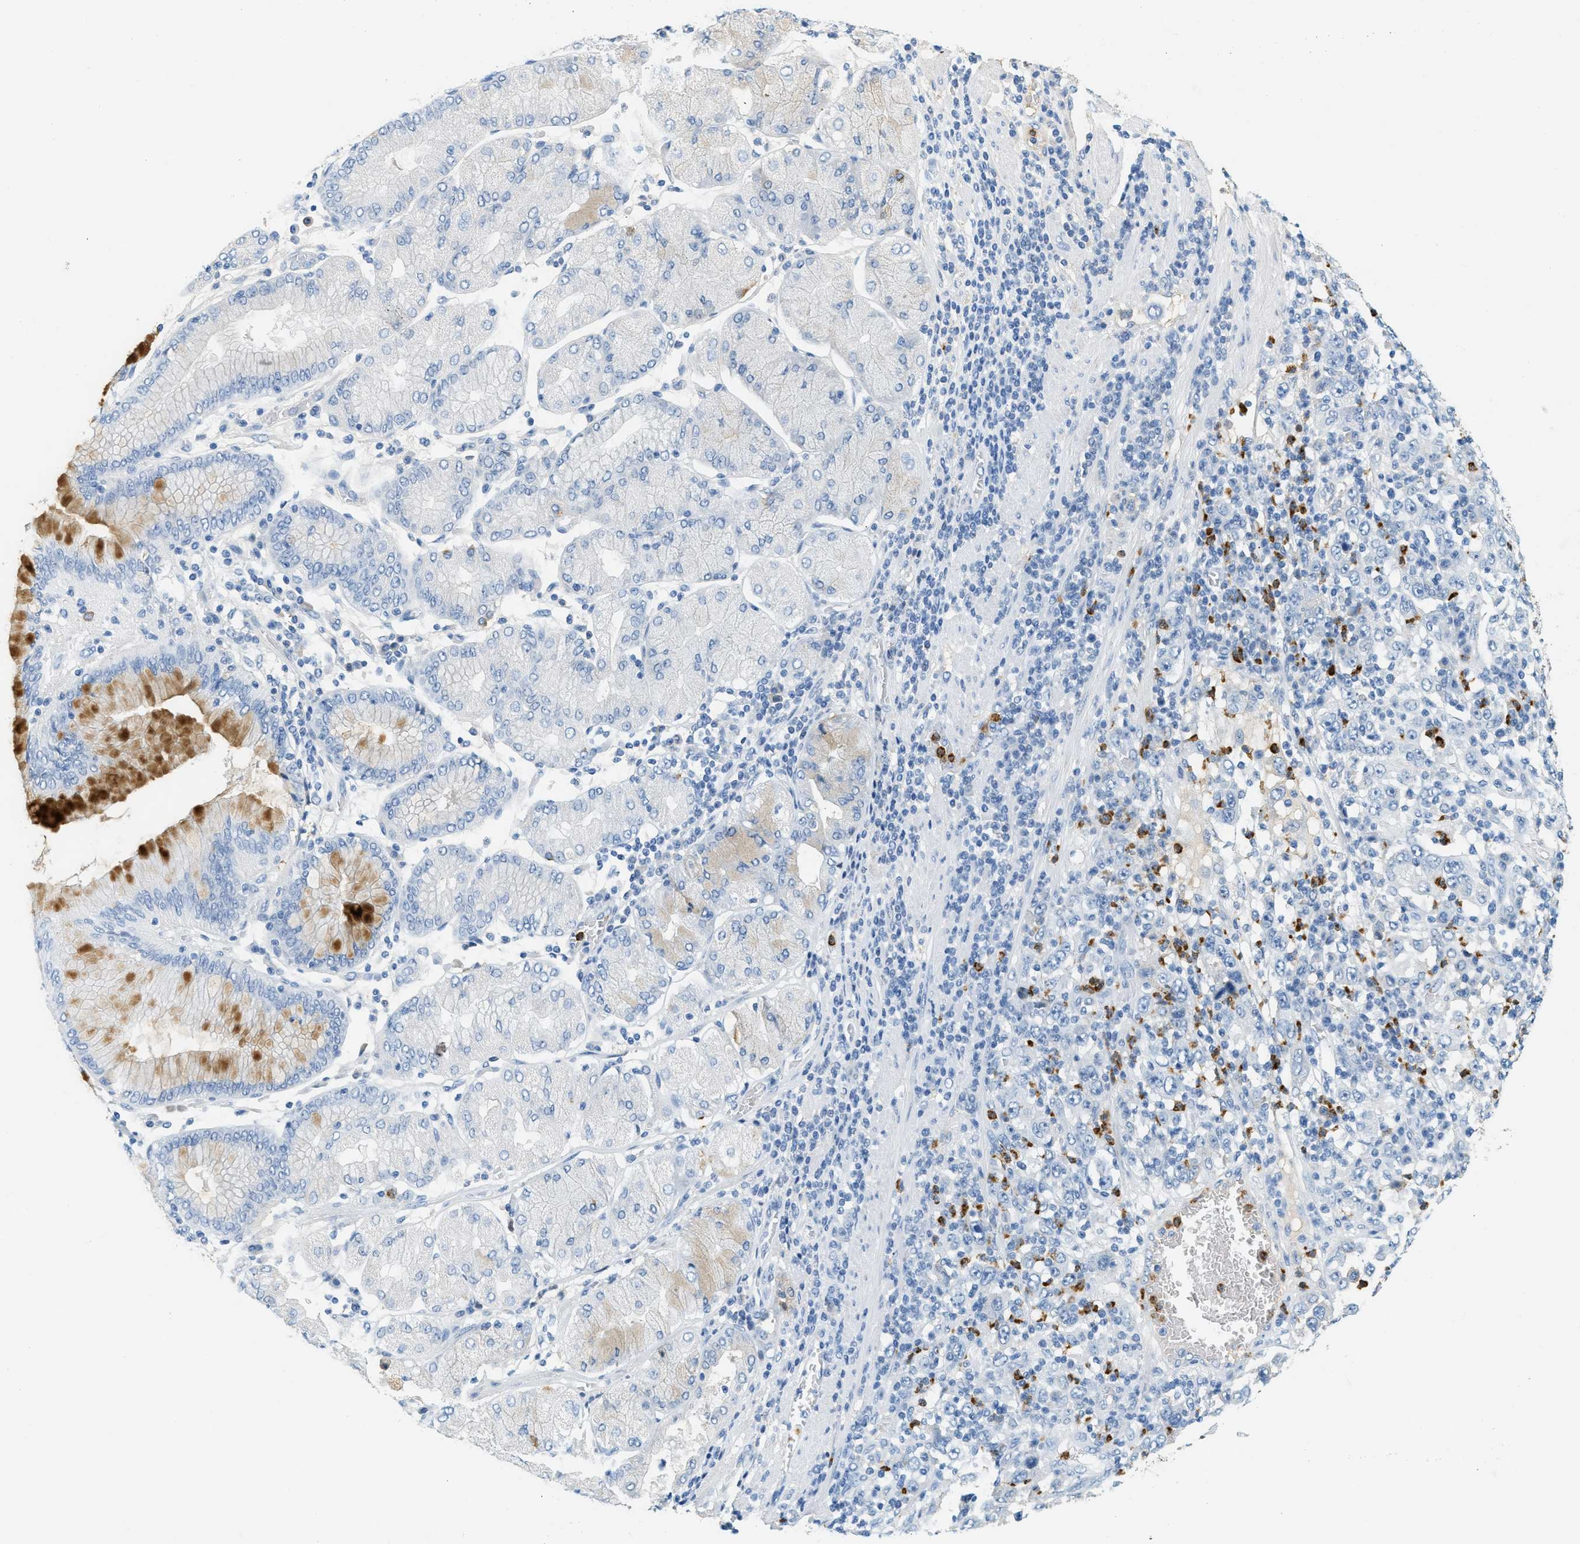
{"staining": {"intensity": "negative", "quantity": "none", "location": "none"}, "tissue": "stomach cancer", "cell_type": "Tumor cells", "image_type": "cancer", "snomed": [{"axis": "morphology", "description": "Normal tissue, NOS"}, {"axis": "morphology", "description": "Adenocarcinoma, NOS"}, {"axis": "topography", "description": "Stomach, upper"}, {"axis": "topography", "description": "Stomach"}], "caption": "Immunohistochemical staining of stomach cancer displays no significant expression in tumor cells.", "gene": "LCN2", "patient": {"sex": "male", "age": 59}}